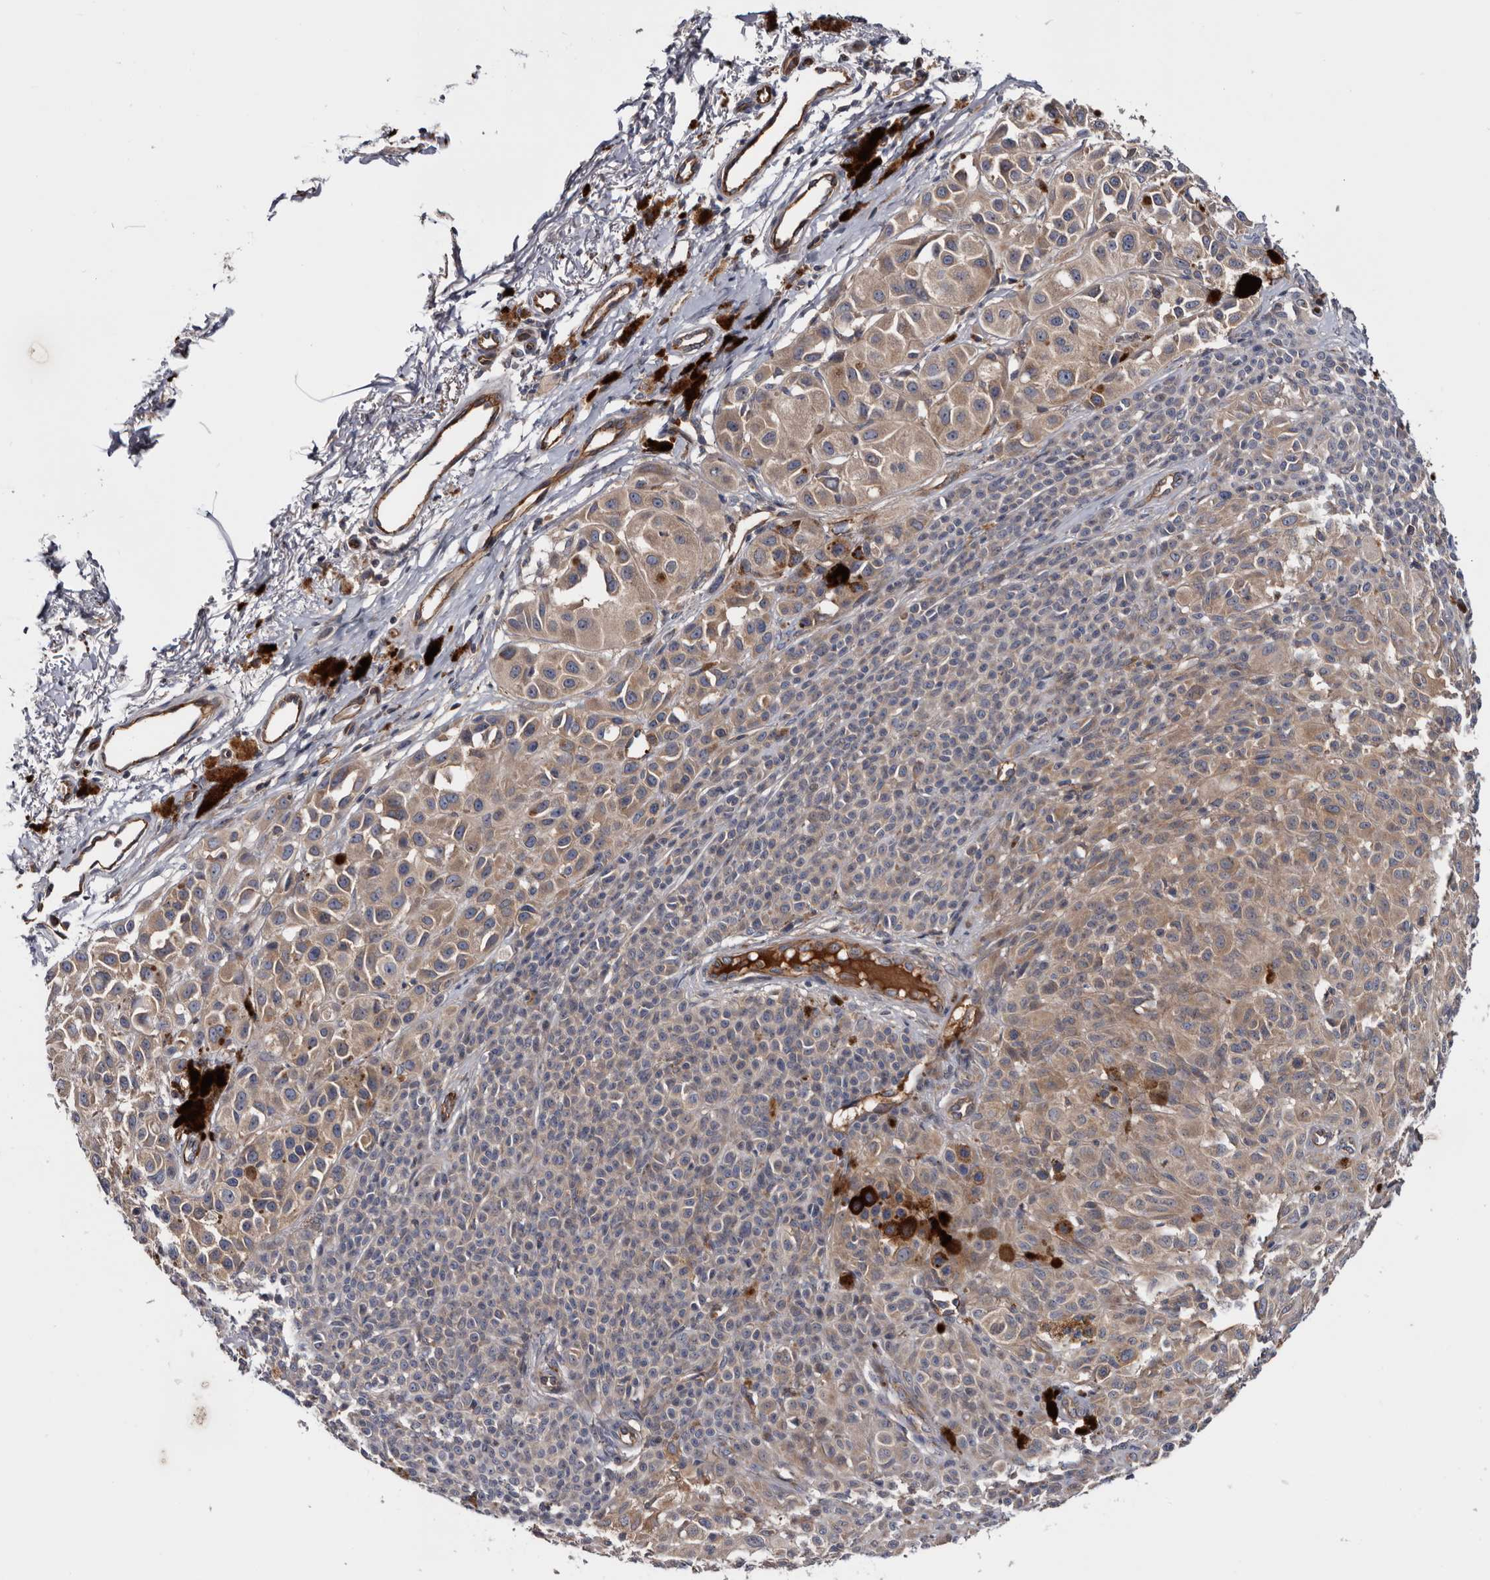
{"staining": {"intensity": "weak", "quantity": "25%-75%", "location": "cytoplasmic/membranous"}, "tissue": "melanoma", "cell_type": "Tumor cells", "image_type": "cancer", "snomed": [{"axis": "morphology", "description": "Malignant melanoma, NOS"}, {"axis": "topography", "description": "Skin of leg"}], "caption": "Approximately 25%-75% of tumor cells in melanoma demonstrate weak cytoplasmic/membranous protein staining as visualized by brown immunohistochemical staining.", "gene": "TSPAN17", "patient": {"sex": "female", "age": 72}}